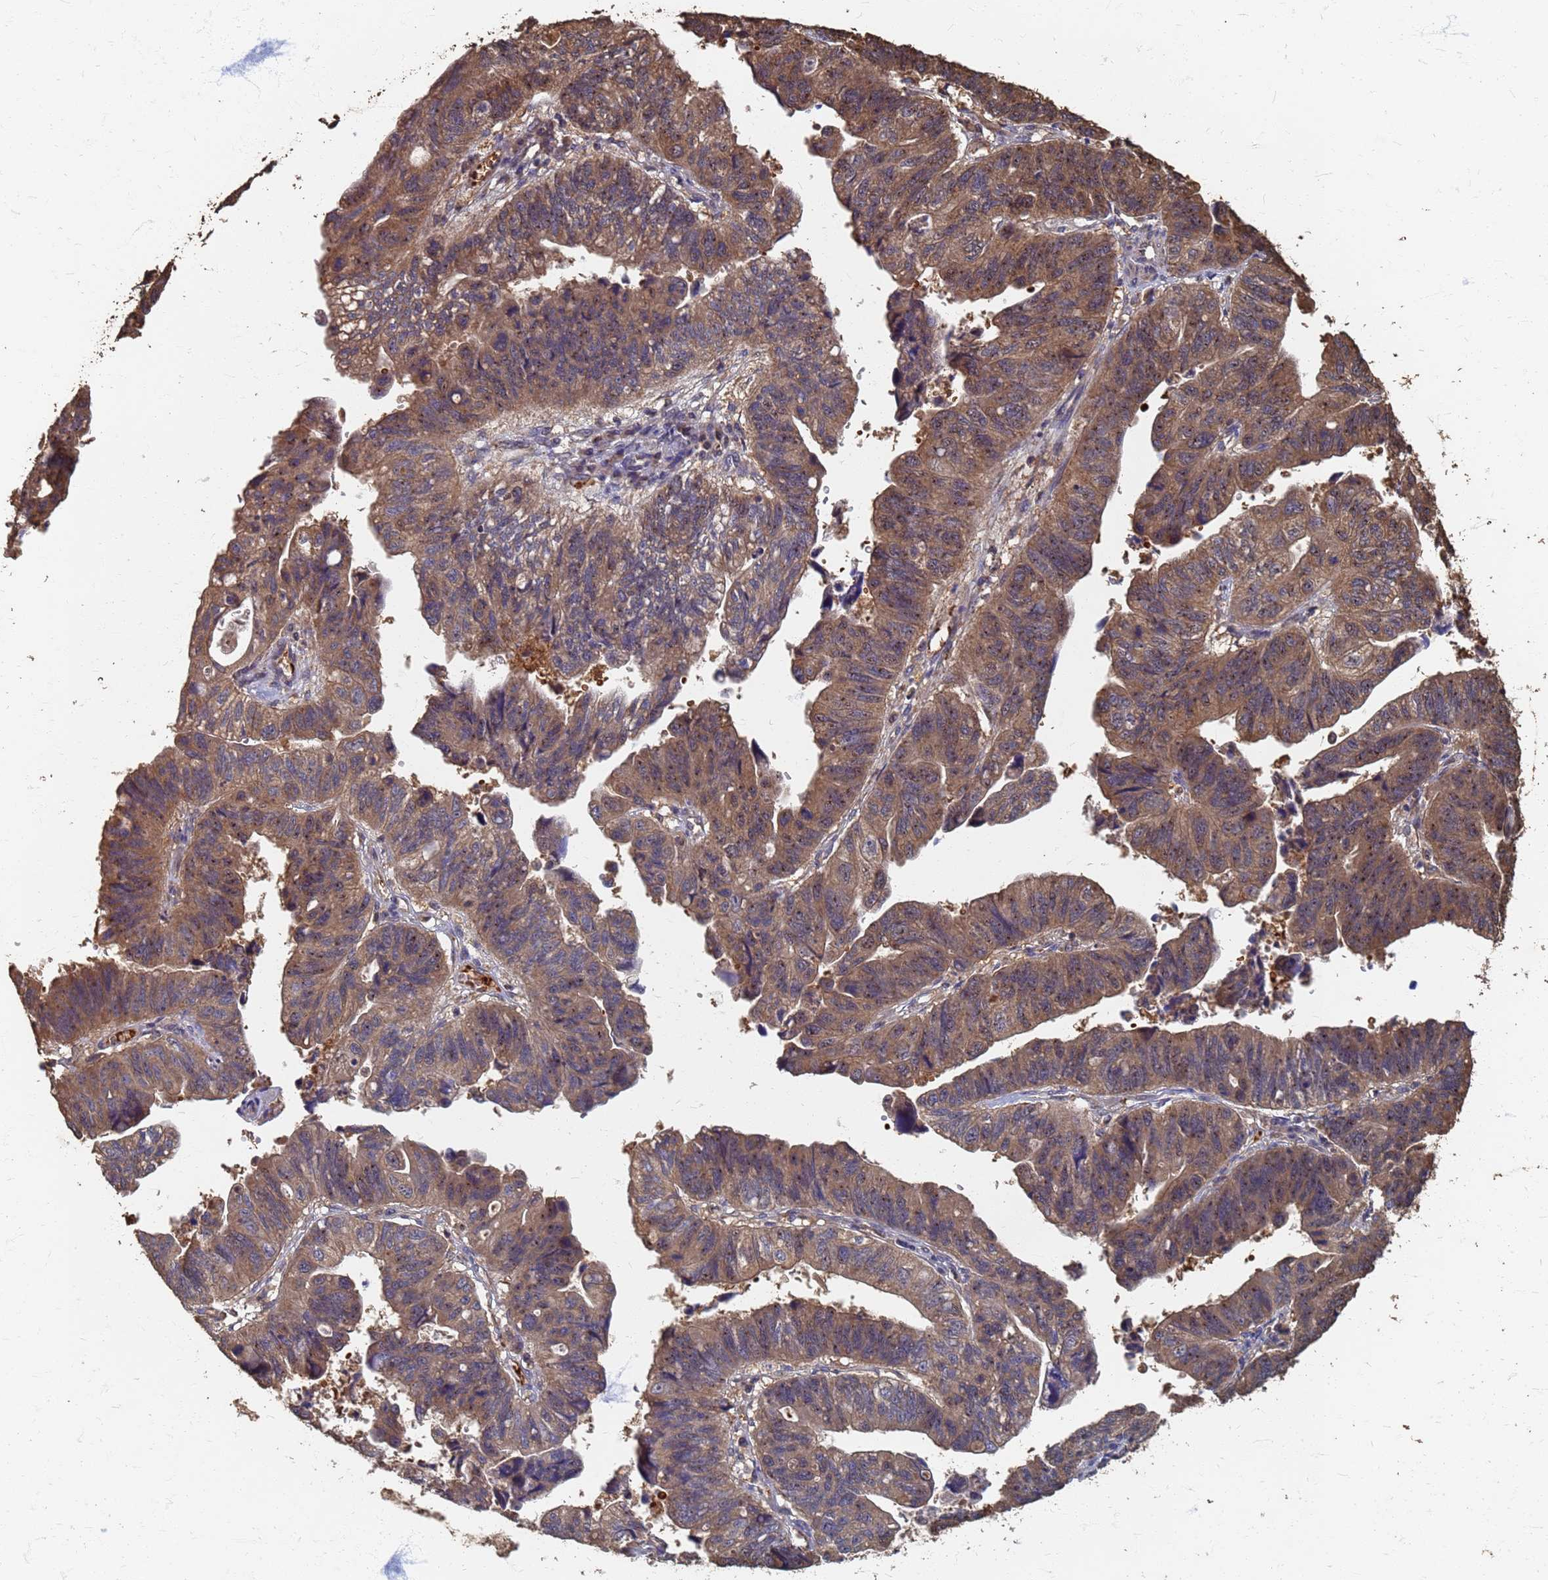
{"staining": {"intensity": "moderate", "quantity": ">75%", "location": "cytoplasmic/membranous"}, "tissue": "stomach cancer", "cell_type": "Tumor cells", "image_type": "cancer", "snomed": [{"axis": "morphology", "description": "Adenocarcinoma, NOS"}, {"axis": "topography", "description": "Stomach"}], "caption": "Adenocarcinoma (stomach) was stained to show a protein in brown. There is medium levels of moderate cytoplasmic/membranous positivity in about >75% of tumor cells. (DAB (3,3'-diaminobenzidine) IHC with brightfield microscopy, high magnification).", "gene": "DPH5", "patient": {"sex": "male", "age": 59}}